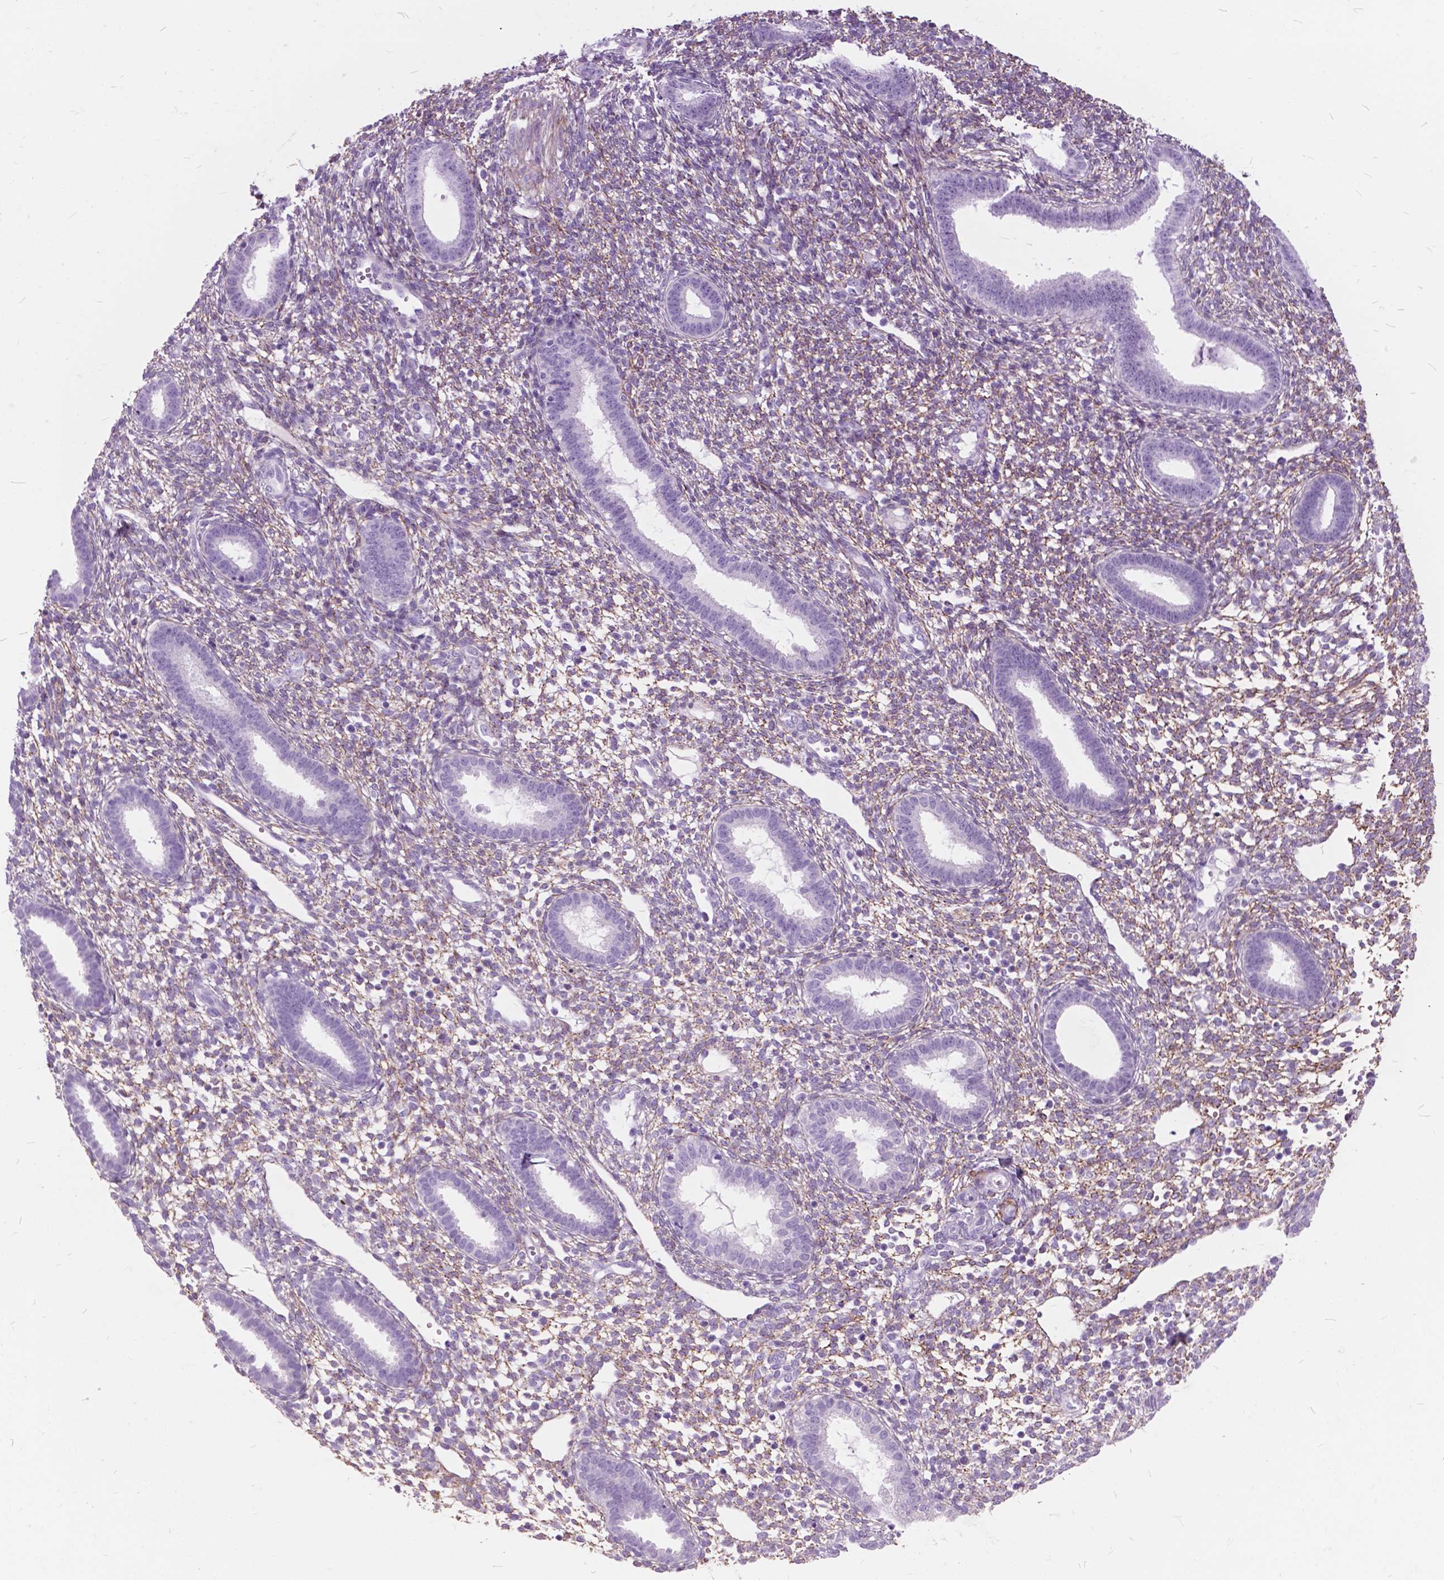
{"staining": {"intensity": "weak", "quantity": "<25%", "location": "cytoplasmic/membranous"}, "tissue": "endometrium", "cell_type": "Cells in endometrial stroma", "image_type": "normal", "snomed": [{"axis": "morphology", "description": "Normal tissue, NOS"}, {"axis": "topography", "description": "Endometrium"}], "caption": "Immunohistochemistry (IHC) image of normal human endometrium stained for a protein (brown), which demonstrates no staining in cells in endometrial stroma.", "gene": "GDF9", "patient": {"sex": "female", "age": 36}}